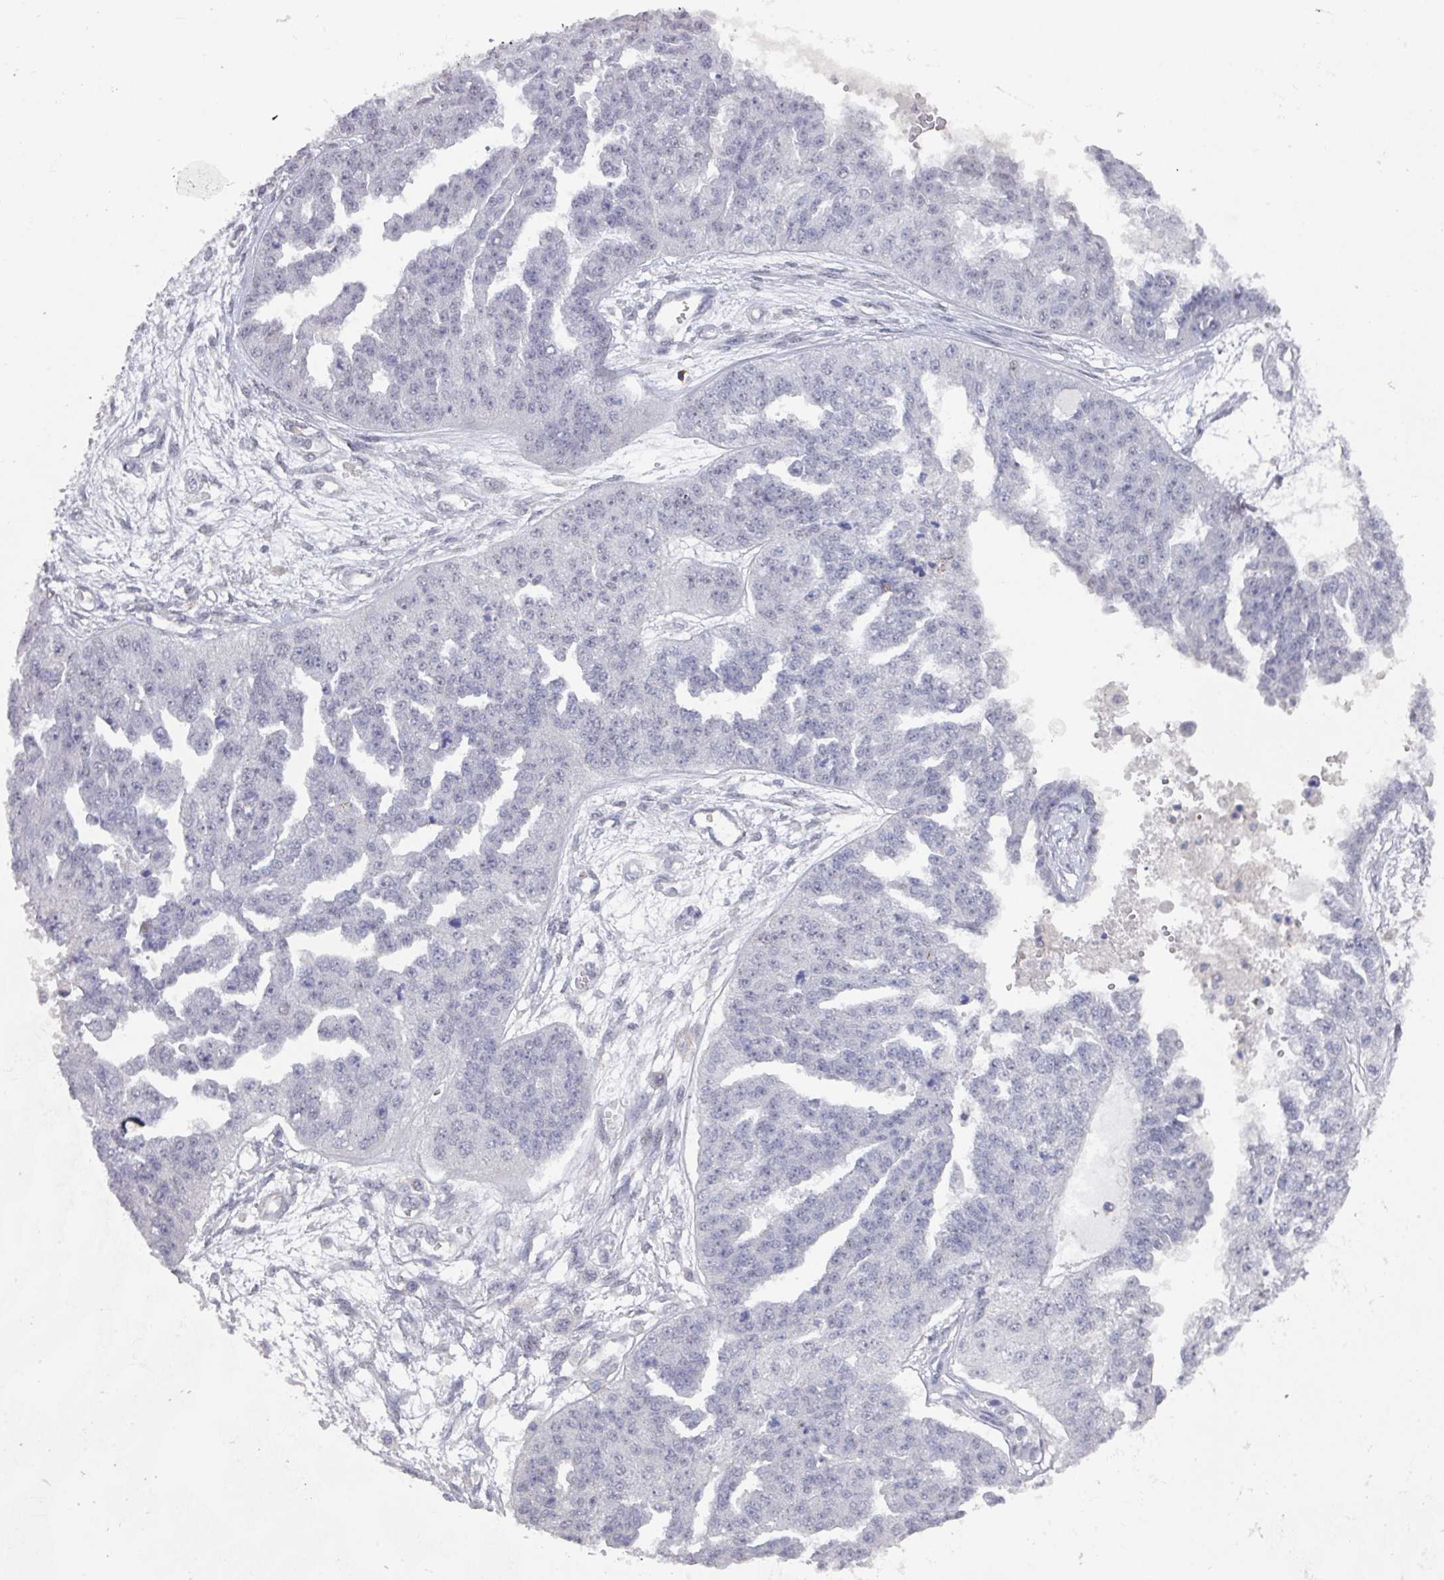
{"staining": {"intensity": "negative", "quantity": "none", "location": "none"}, "tissue": "ovarian cancer", "cell_type": "Tumor cells", "image_type": "cancer", "snomed": [{"axis": "morphology", "description": "Cystadenocarcinoma, serous, NOS"}, {"axis": "topography", "description": "Ovary"}], "caption": "DAB immunohistochemical staining of serous cystadenocarcinoma (ovarian) shows no significant expression in tumor cells.", "gene": "RASAL3", "patient": {"sex": "female", "age": 58}}